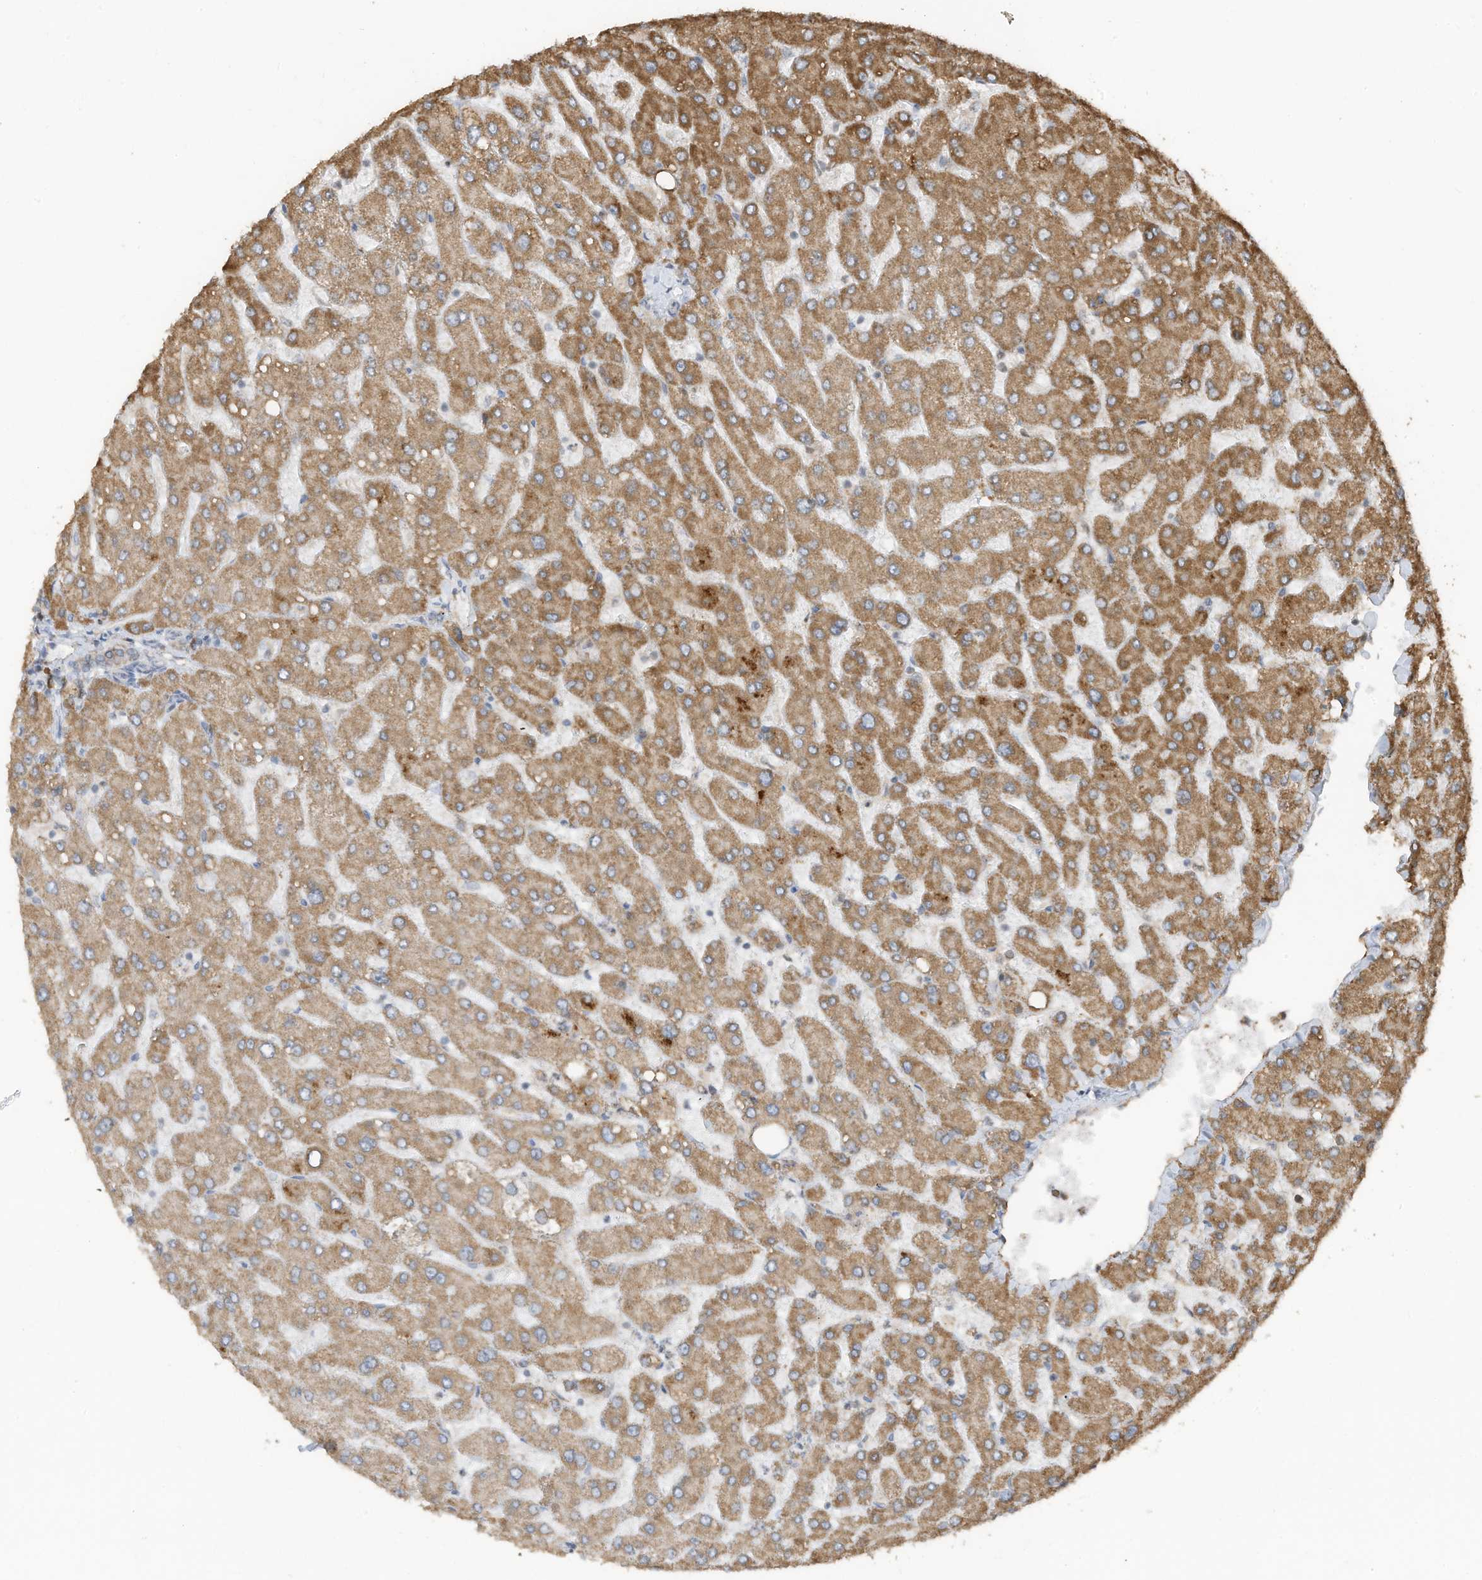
{"staining": {"intensity": "negative", "quantity": "none", "location": "none"}, "tissue": "liver", "cell_type": "Cholangiocytes", "image_type": "normal", "snomed": [{"axis": "morphology", "description": "Normal tissue, NOS"}, {"axis": "topography", "description": "Liver"}], "caption": "Immunohistochemistry (IHC) histopathology image of normal liver: human liver stained with DAB exhibits no significant protein staining in cholangiocytes.", "gene": "ERLEC1", "patient": {"sex": "male", "age": 55}}